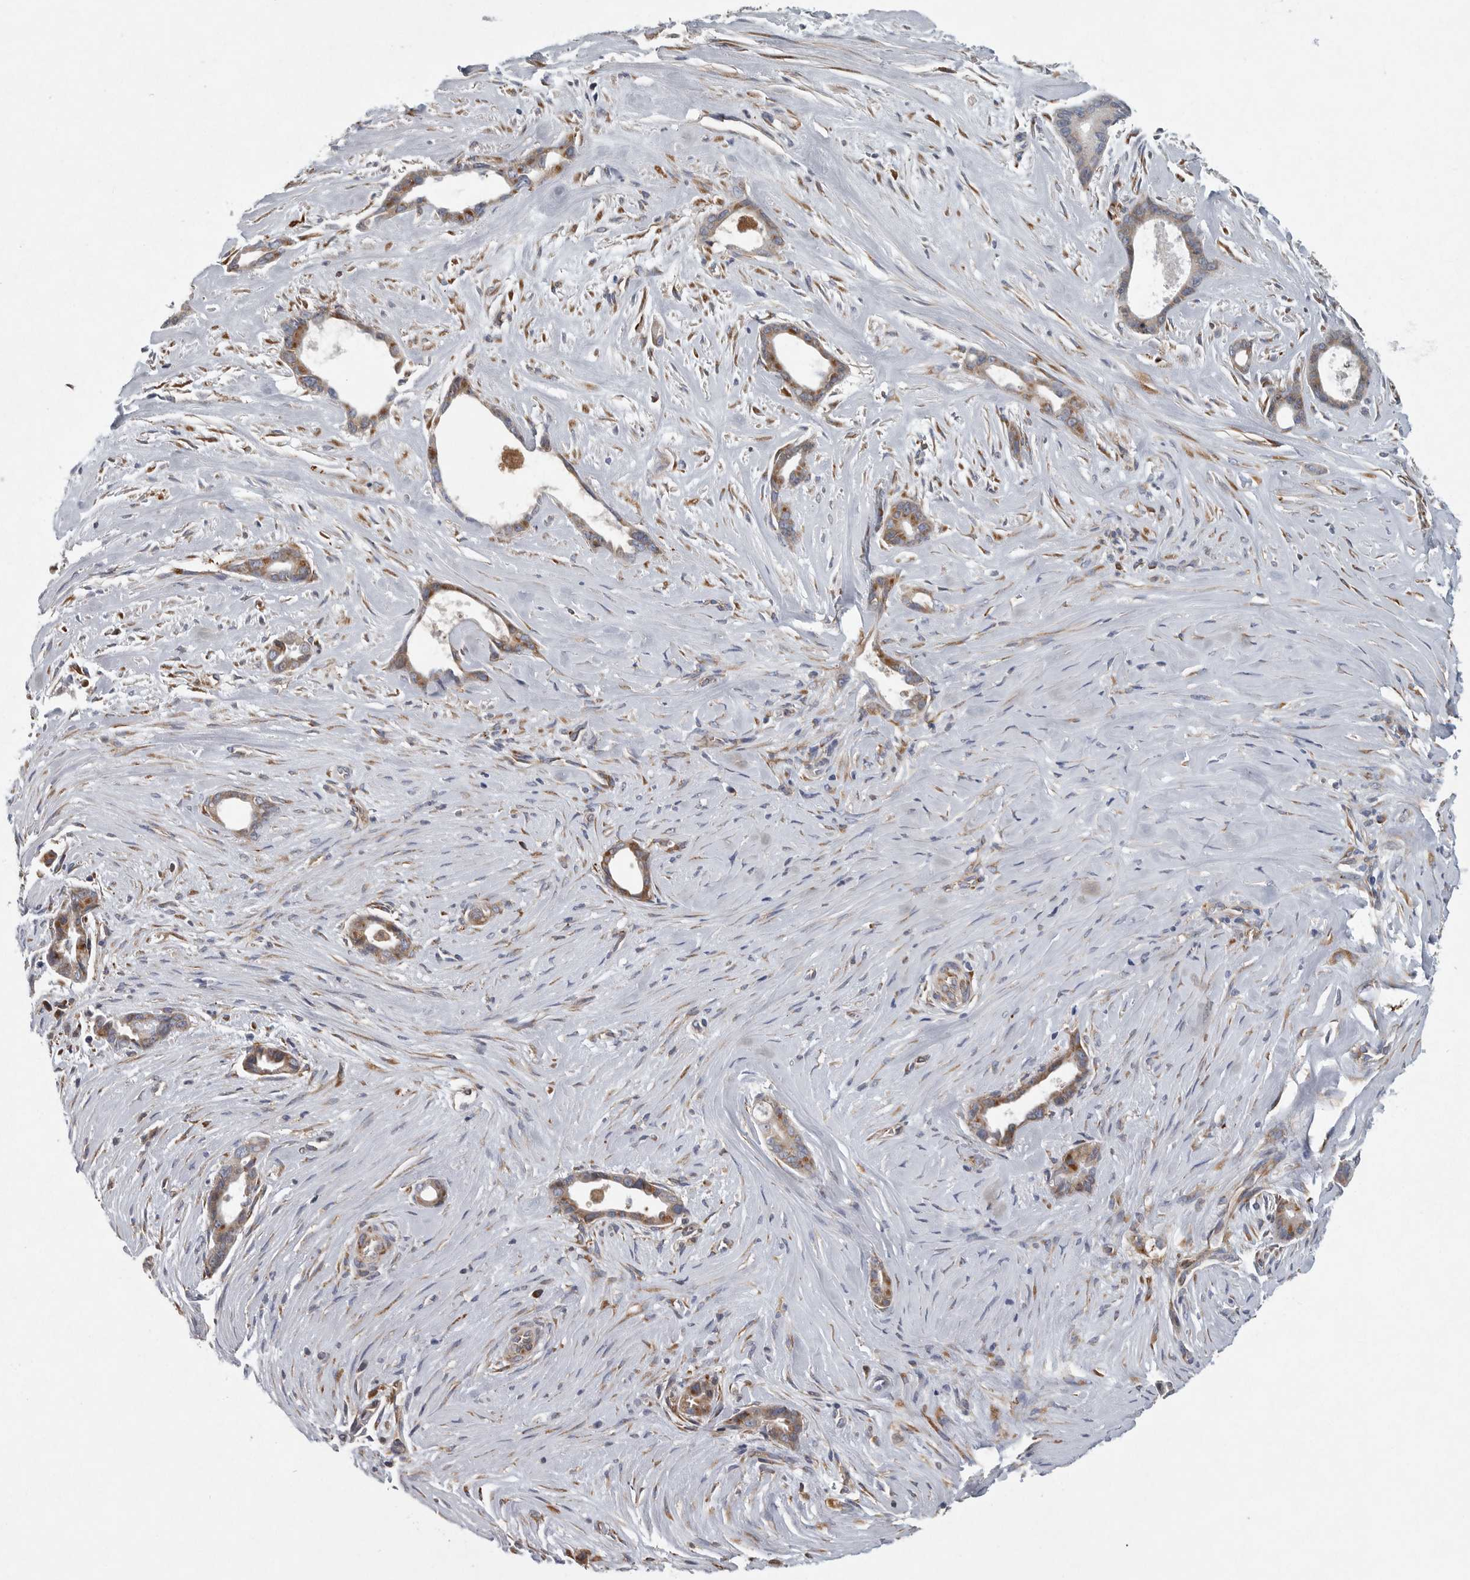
{"staining": {"intensity": "moderate", "quantity": ">75%", "location": "cytoplasmic/membranous"}, "tissue": "liver cancer", "cell_type": "Tumor cells", "image_type": "cancer", "snomed": [{"axis": "morphology", "description": "Cholangiocarcinoma"}, {"axis": "topography", "description": "Liver"}], "caption": "Immunohistochemistry staining of cholangiocarcinoma (liver), which demonstrates medium levels of moderate cytoplasmic/membranous expression in about >75% of tumor cells indicating moderate cytoplasmic/membranous protein expression. The staining was performed using DAB (brown) for protein detection and nuclei were counterstained in hematoxylin (blue).", "gene": "MINPP1", "patient": {"sex": "female", "age": 55}}